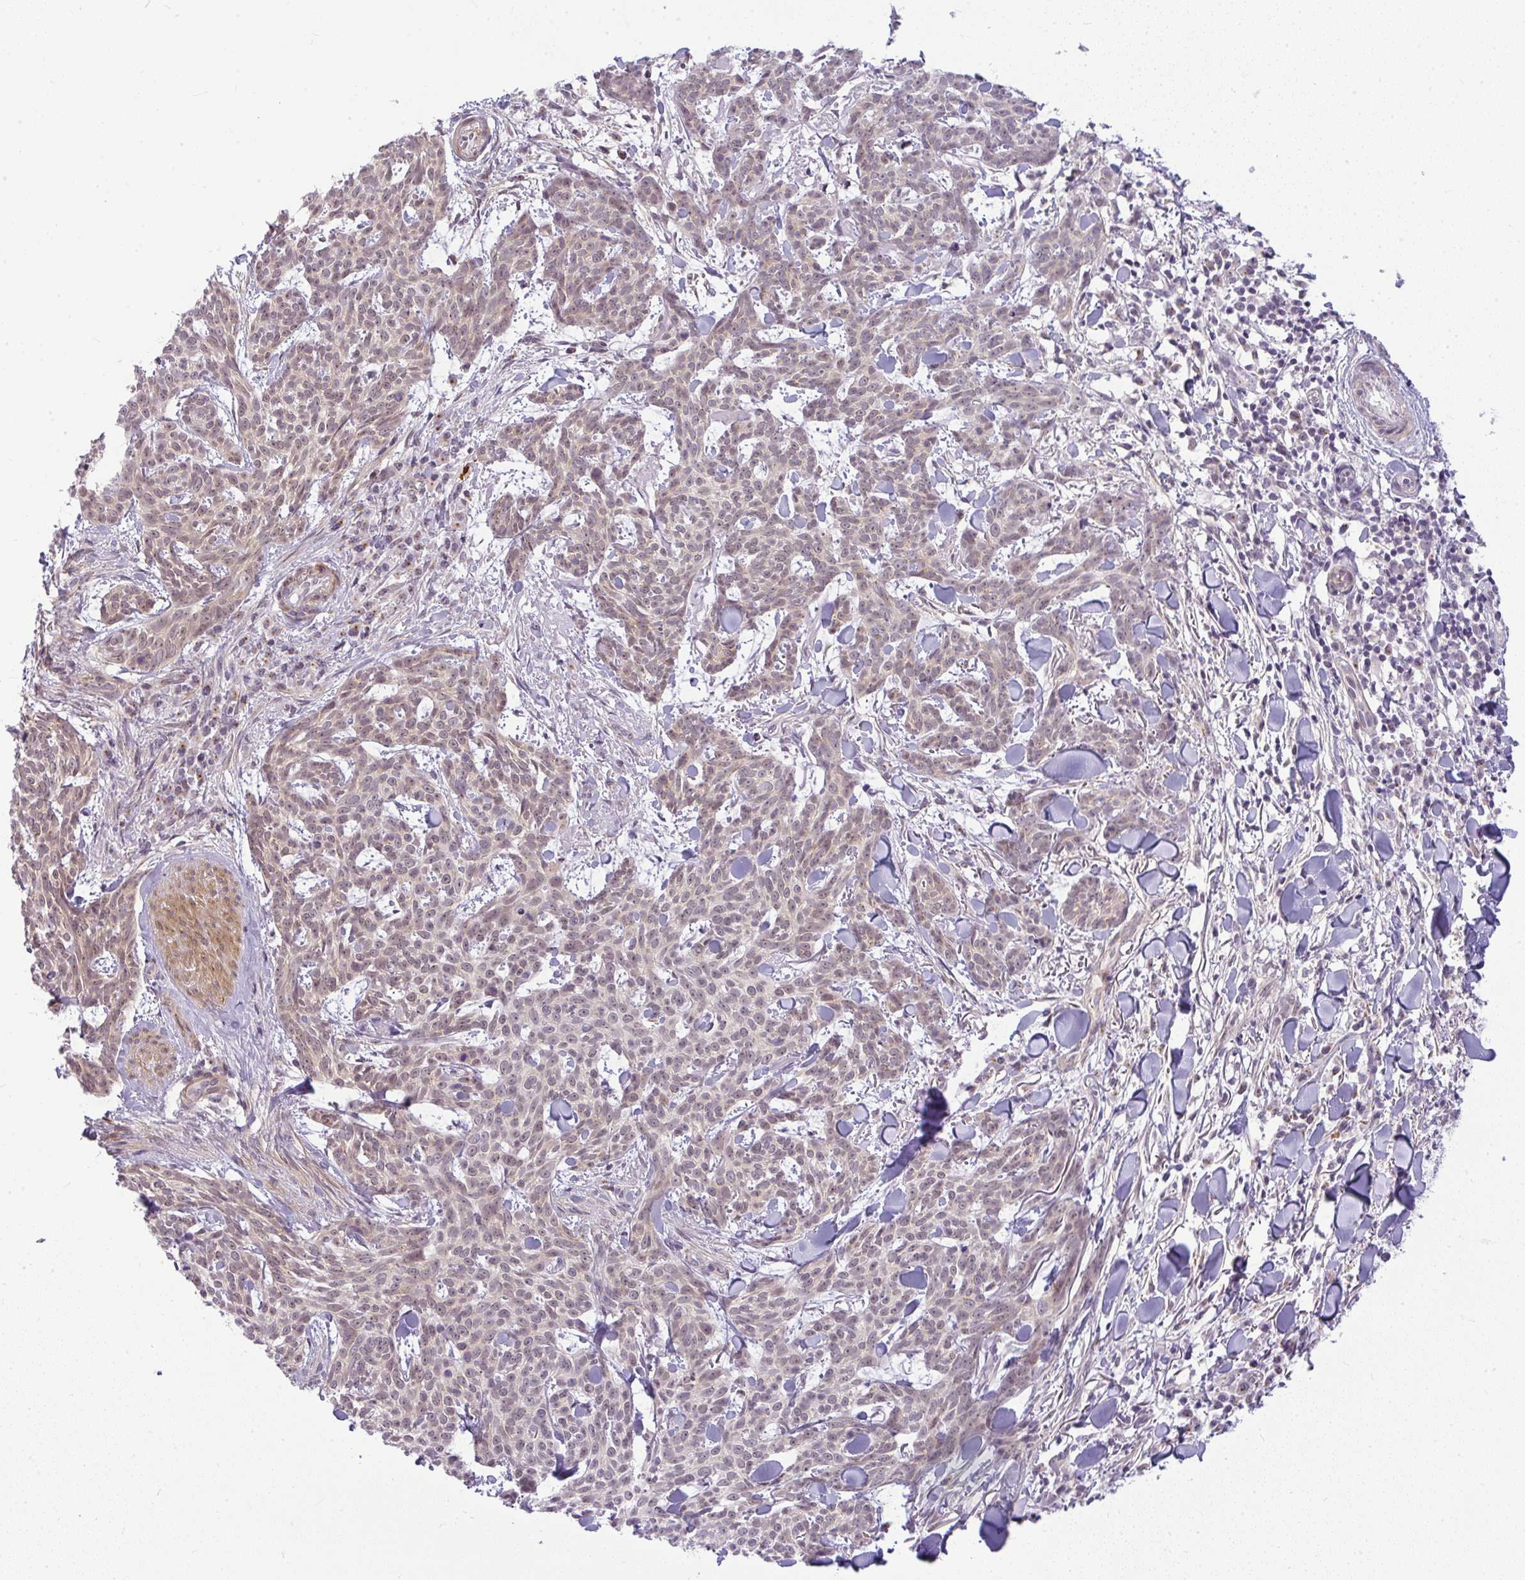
{"staining": {"intensity": "weak", "quantity": "25%-75%", "location": "nuclear"}, "tissue": "skin cancer", "cell_type": "Tumor cells", "image_type": "cancer", "snomed": [{"axis": "morphology", "description": "Basal cell carcinoma"}, {"axis": "topography", "description": "Skin"}], "caption": "Human skin cancer (basal cell carcinoma) stained with a brown dye reveals weak nuclear positive positivity in approximately 25%-75% of tumor cells.", "gene": "DZIP1", "patient": {"sex": "female", "age": 93}}